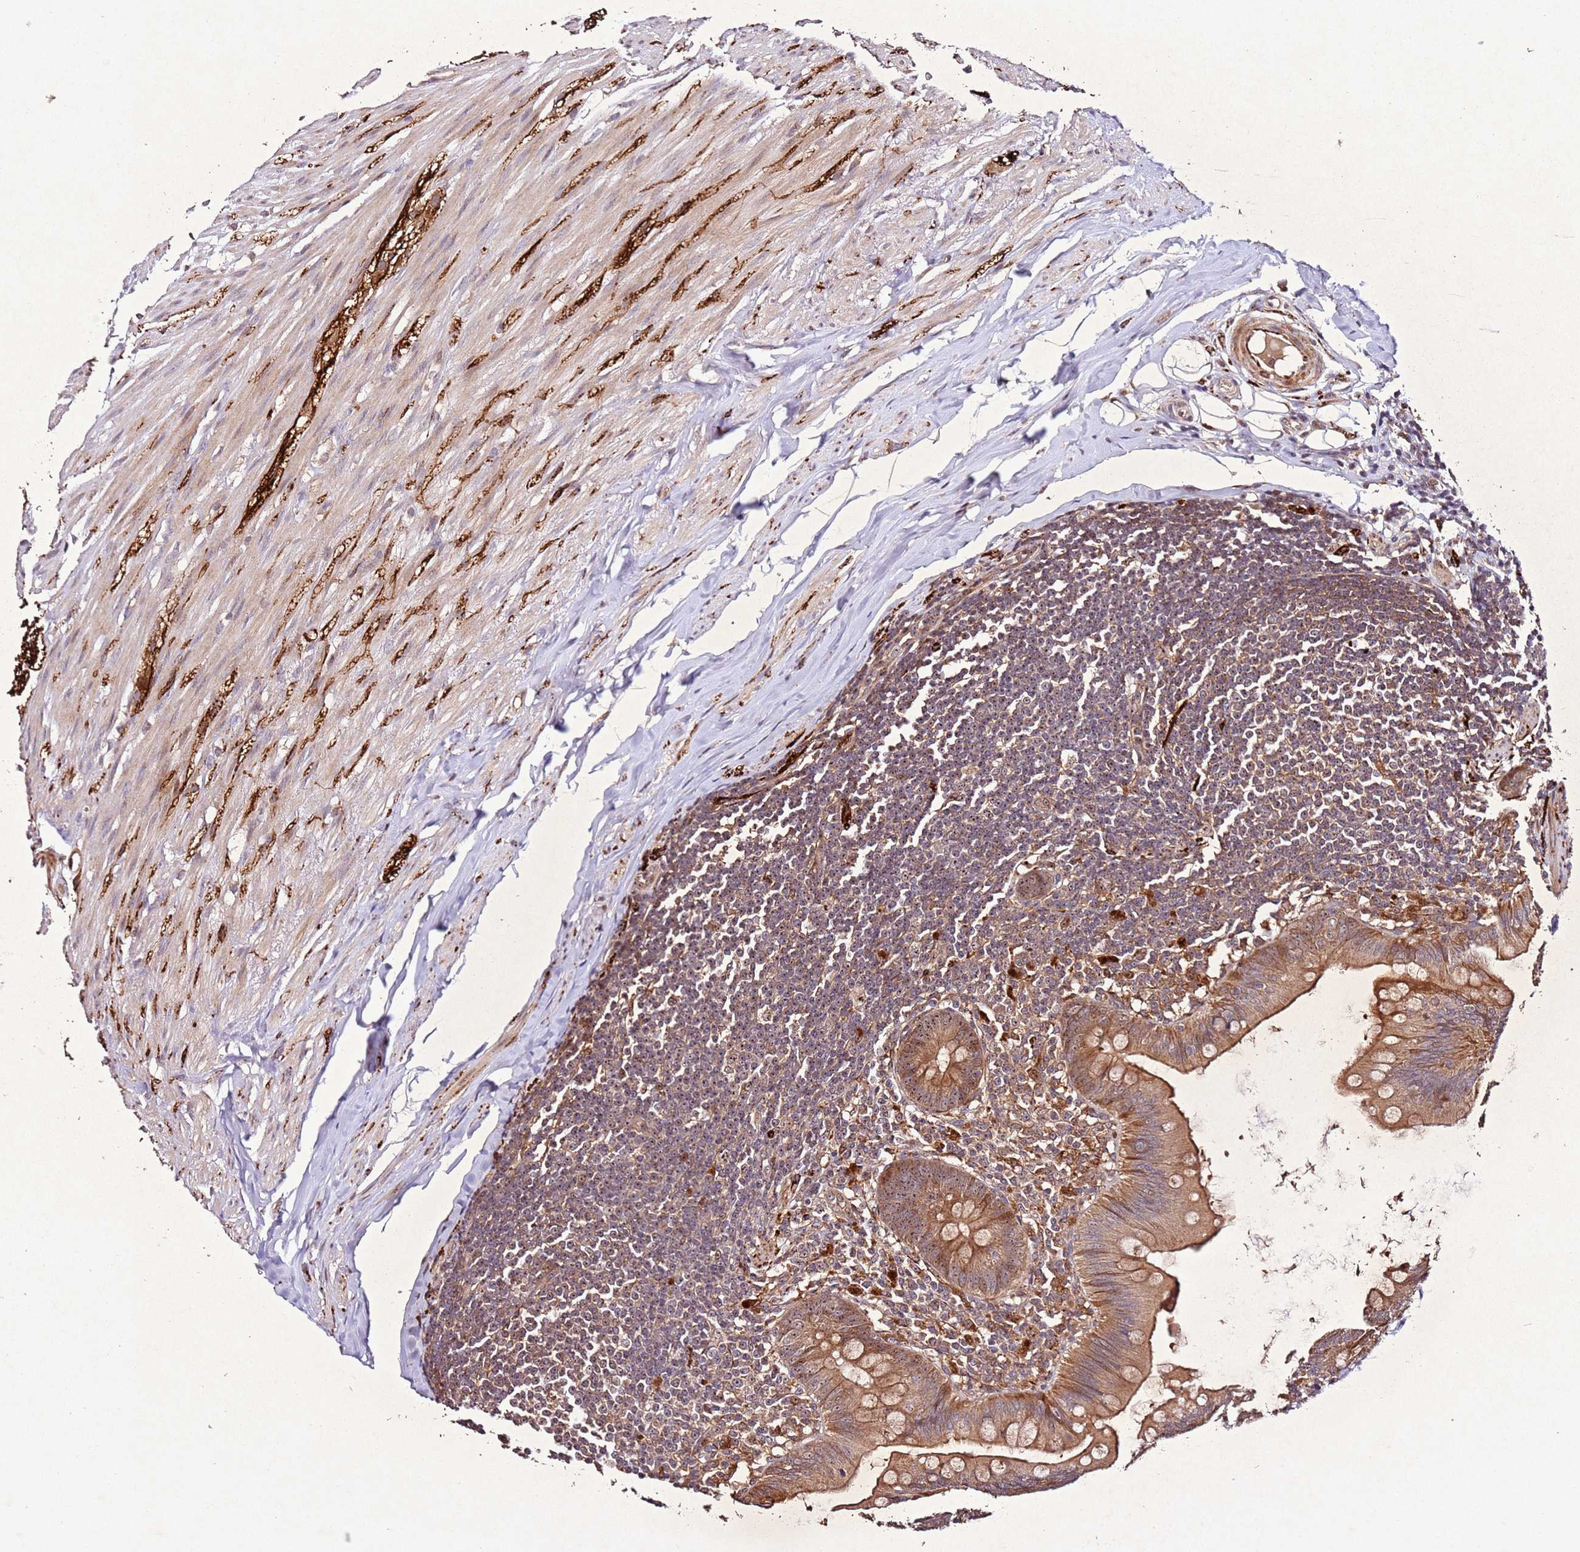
{"staining": {"intensity": "moderate", "quantity": ">75%", "location": "cytoplasmic/membranous"}, "tissue": "appendix", "cell_type": "Glandular cells", "image_type": "normal", "snomed": [{"axis": "morphology", "description": "Normal tissue, NOS"}, {"axis": "topography", "description": "Appendix"}], "caption": "Moderate cytoplasmic/membranous positivity is identified in approximately >75% of glandular cells in unremarkable appendix.", "gene": "PTMA", "patient": {"sex": "female", "age": 62}}